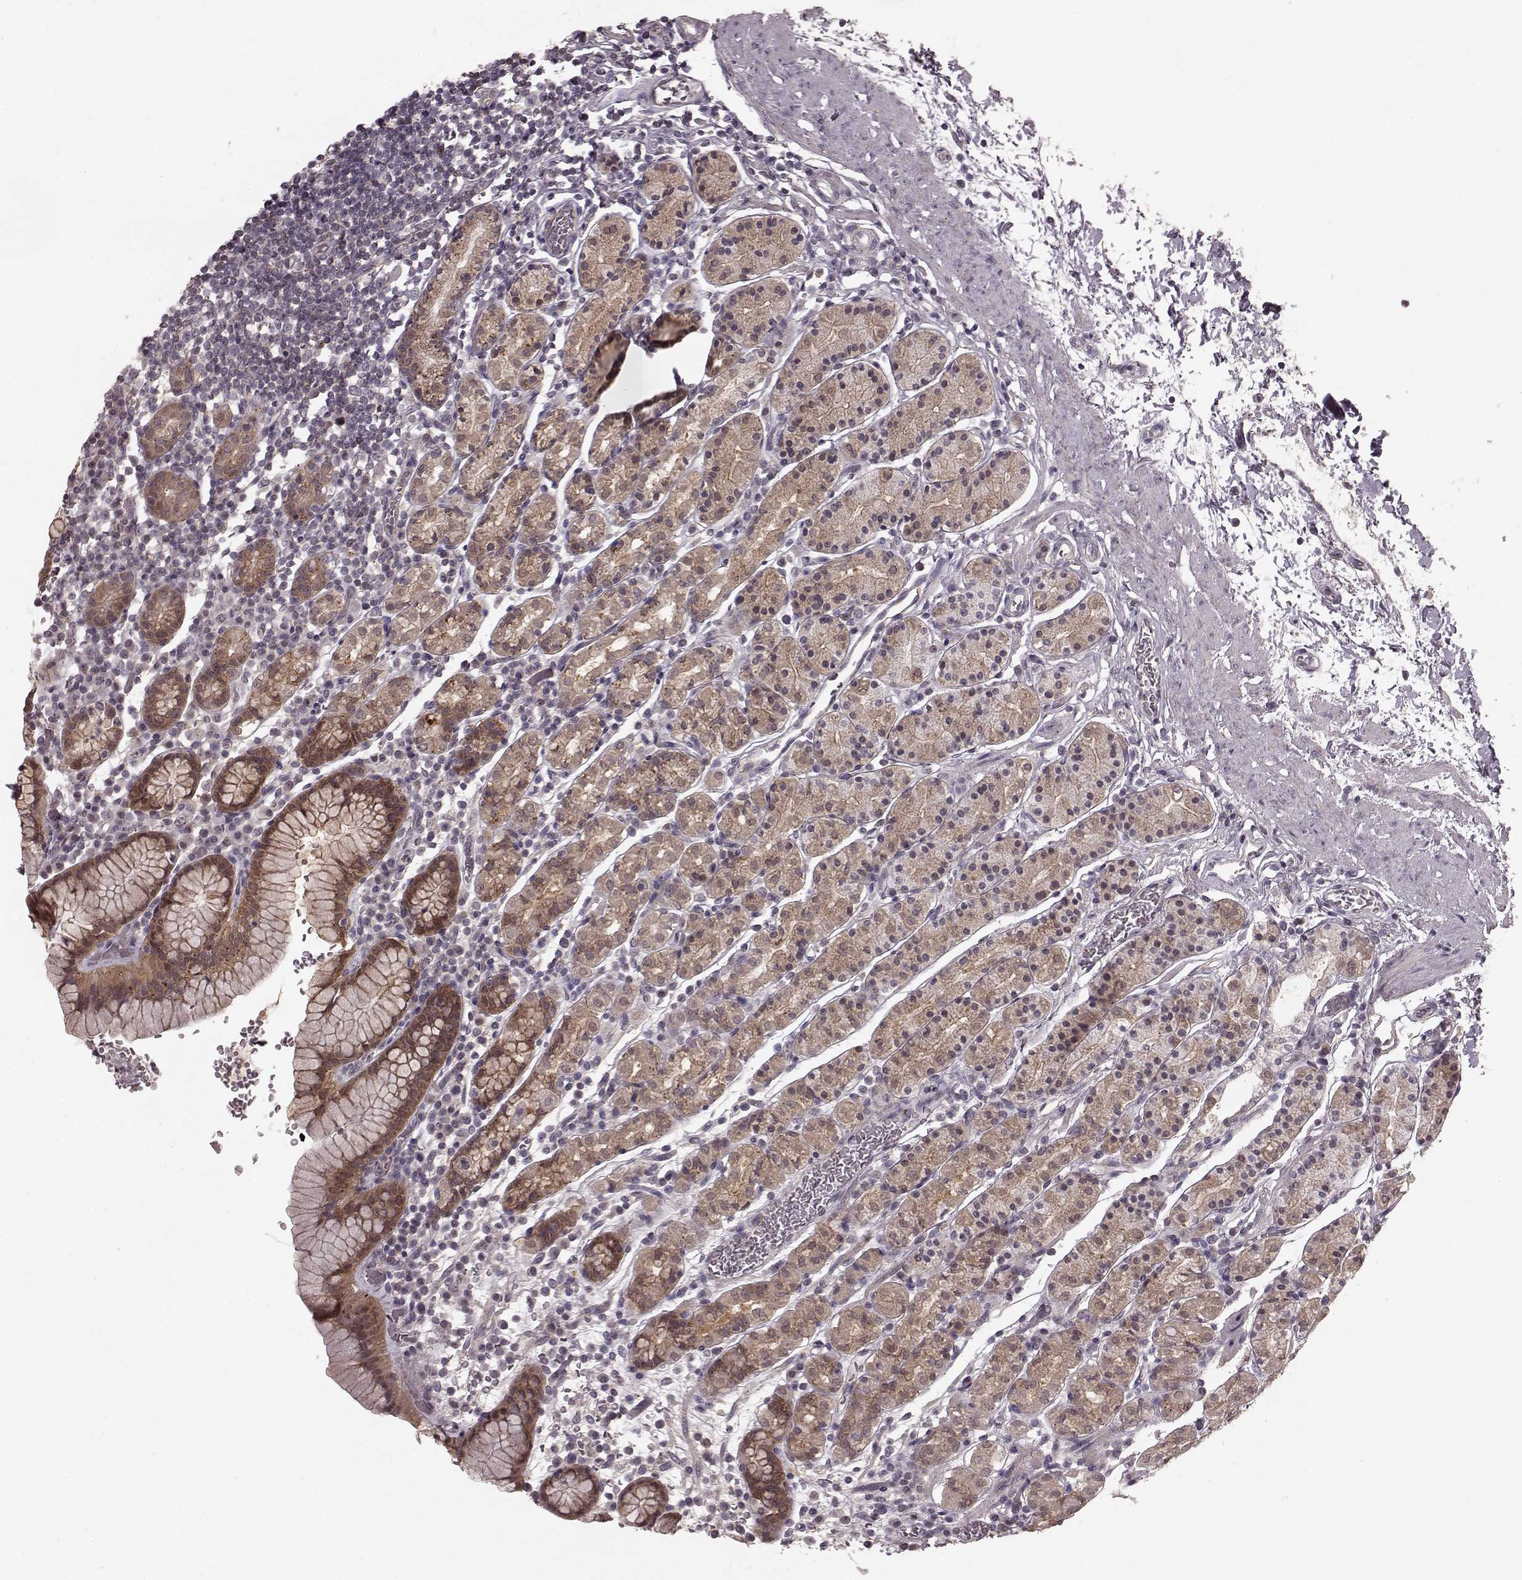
{"staining": {"intensity": "moderate", "quantity": "25%-75%", "location": "cytoplasmic/membranous"}, "tissue": "stomach", "cell_type": "Glandular cells", "image_type": "normal", "snomed": [{"axis": "morphology", "description": "Normal tissue, NOS"}, {"axis": "topography", "description": "Stomach, upper"}, {"axis": "topography", "description": "Stomach"}], "caption": "High-power microscopy captured an IHC photomicrograph of benign stomach, revealing moderate cytoplasmic/membranous expression in approximately 25%-75% of glandular cells. (brown staining indicates protein expression, while blue staining denotes nuclei).", "gene": "GSS", "patient": {"sex": "male", "age": 62}}